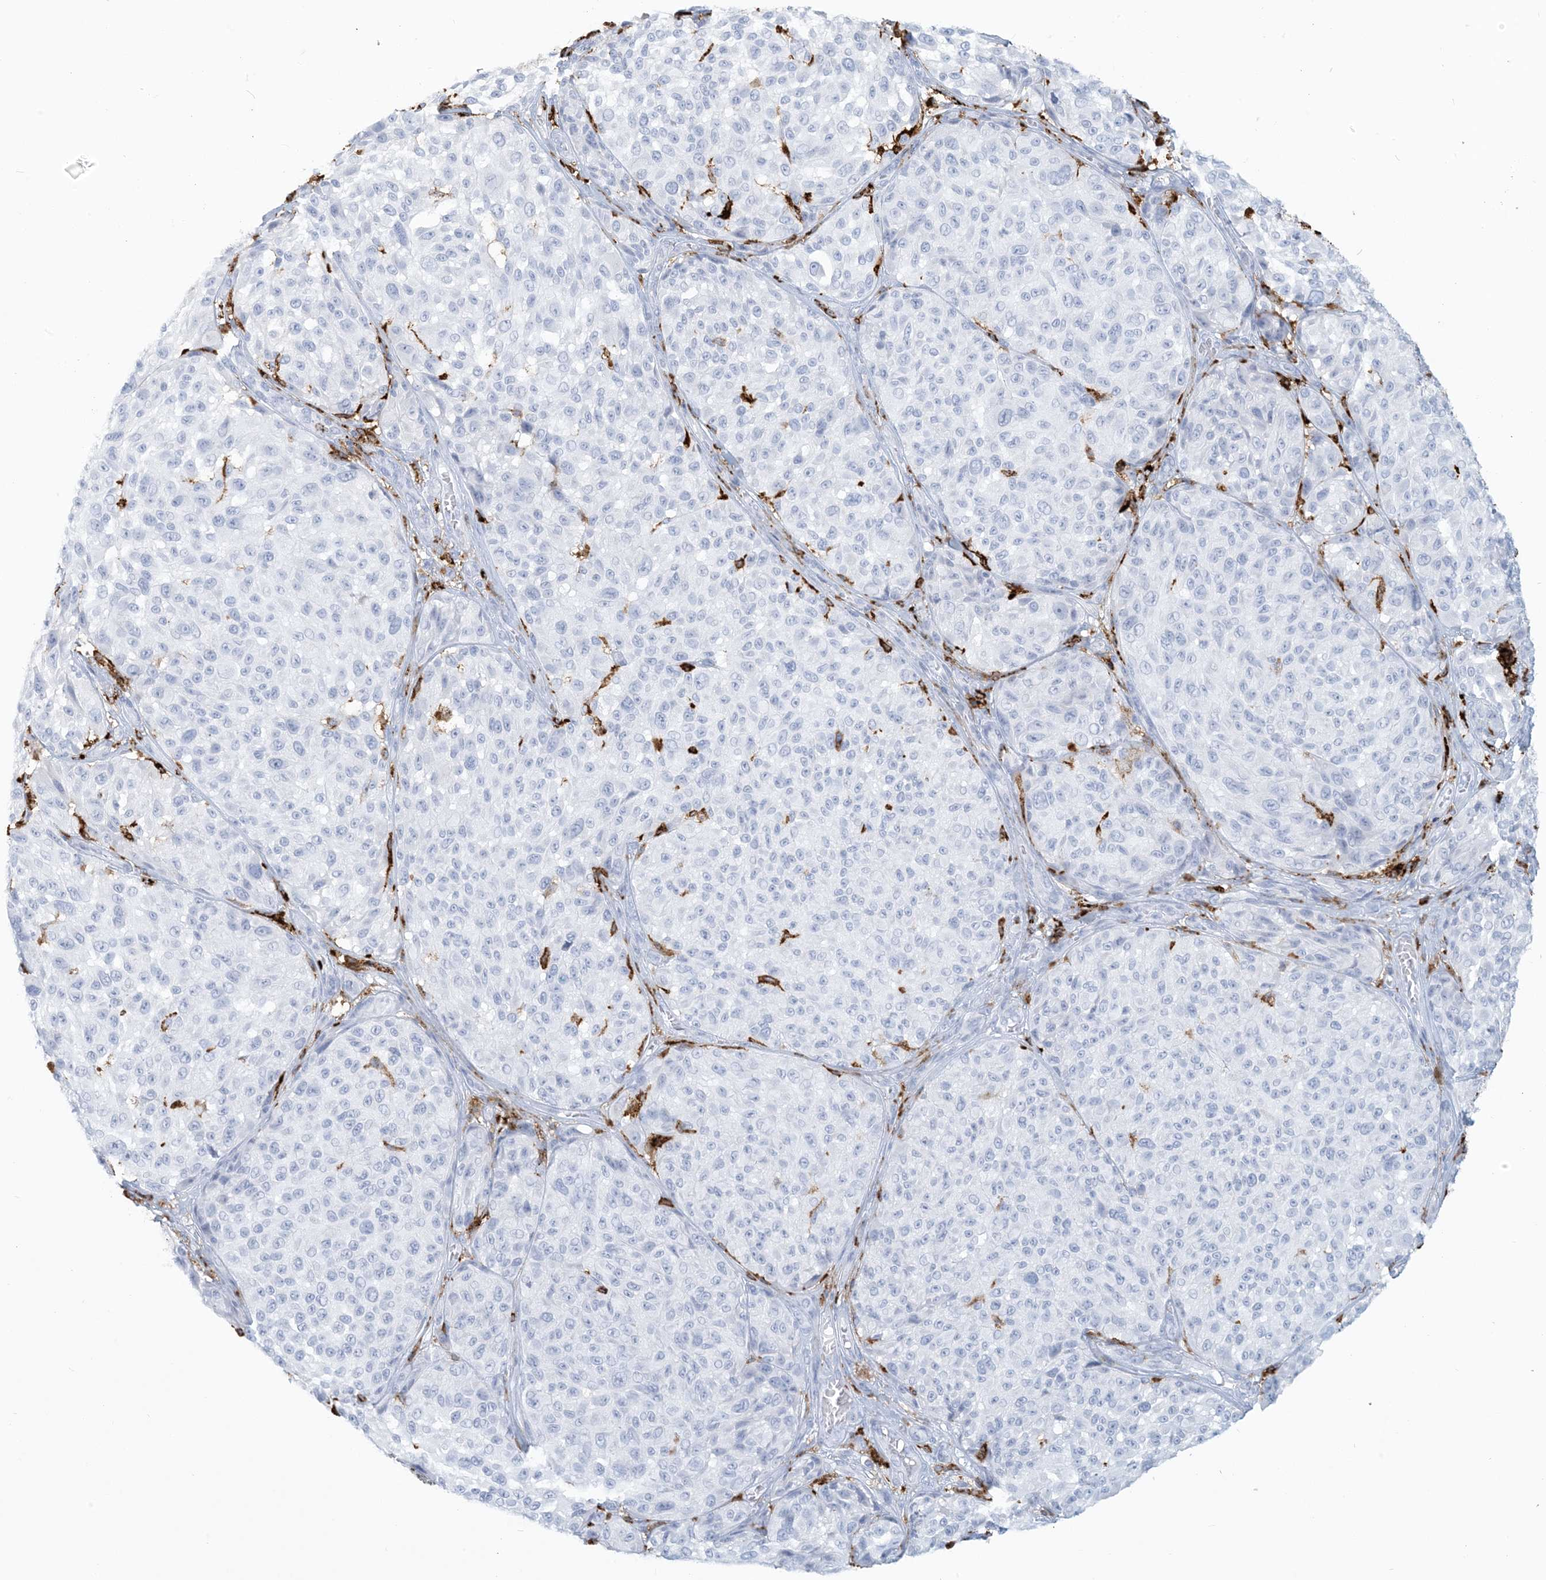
{"staining": {"intensity": "negative", "quantity": "none", "location": "none"}, "tissue": "melanoma", "cell_type": "Tumor cells", "image_type": "cancer", "snomed": [{"axis": "morphology", "description": "Malignant melanoma, NOS"}, {"axis": "topography", "description": "Skin"}], "caption": "Immunohistochemical staining of human malignant melanoma displays no significant positivity in tumor cells.", "gene": "HLA-DRB1", "patient": {"sex": "male", "age": 83}}